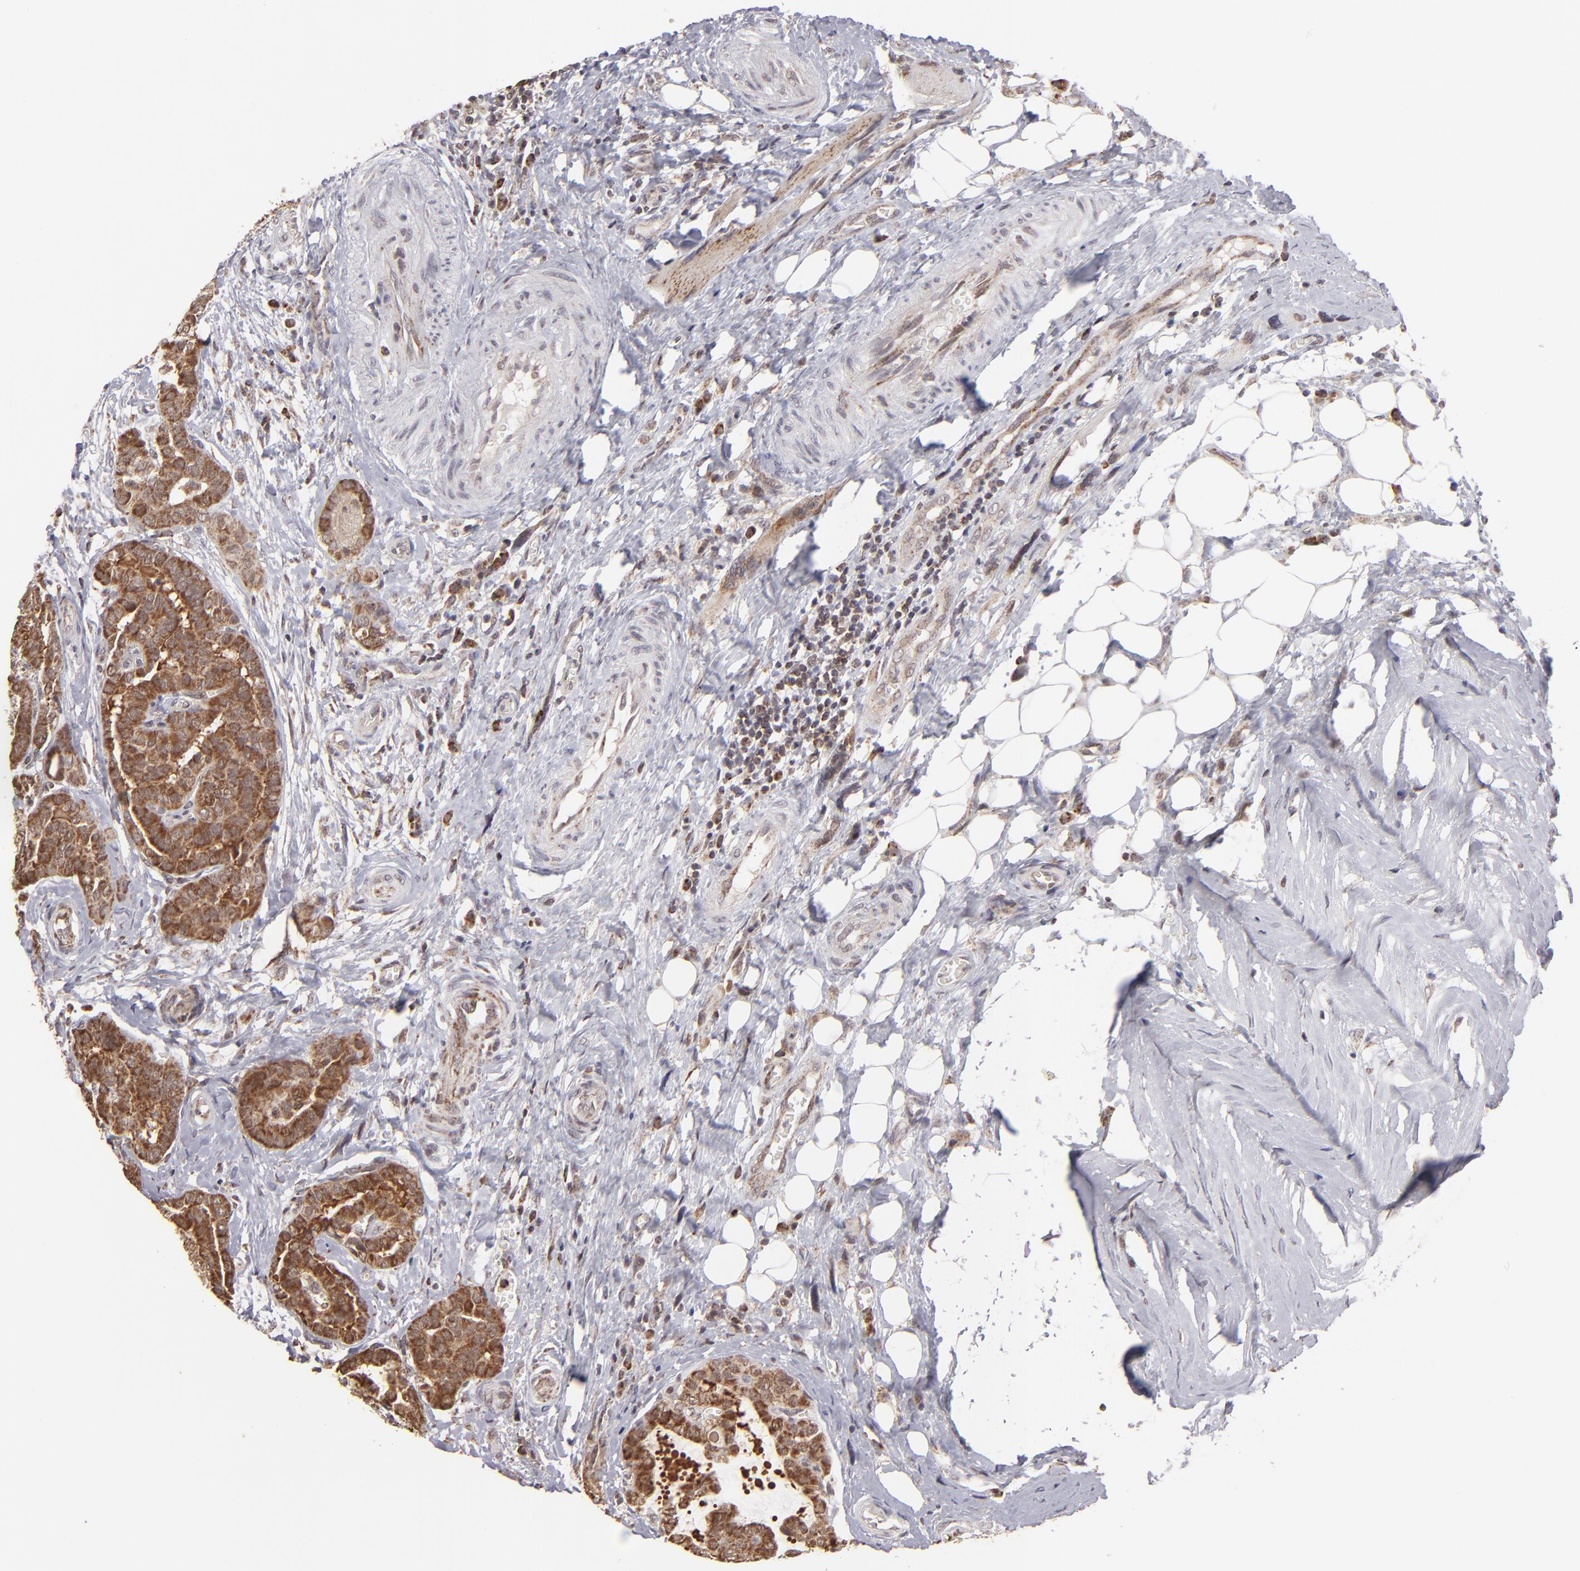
{"staining": {"intensity": "moderate", "quantity": ">75%", "location": "cytoplasmic/membranous"}, "tissue": "thyroid cancer", "cell_type": "Tumor cells", "image_type": "cancer", "snomed": [{"axis": "morphology", "description": "Carcinoma, NOS"}, {"axis": "topography", "description": "Thyroid gland"}], "caption": "Immunohistochemistry (IHC) image of thyroid cancer stained for a protein (brown), which shows medium levels of moderate cytoplasmic/membranous expression in about >75% of tumor cells.", "gene": "SLC15A1", "patient": {"sex": "female", "age": 91}}